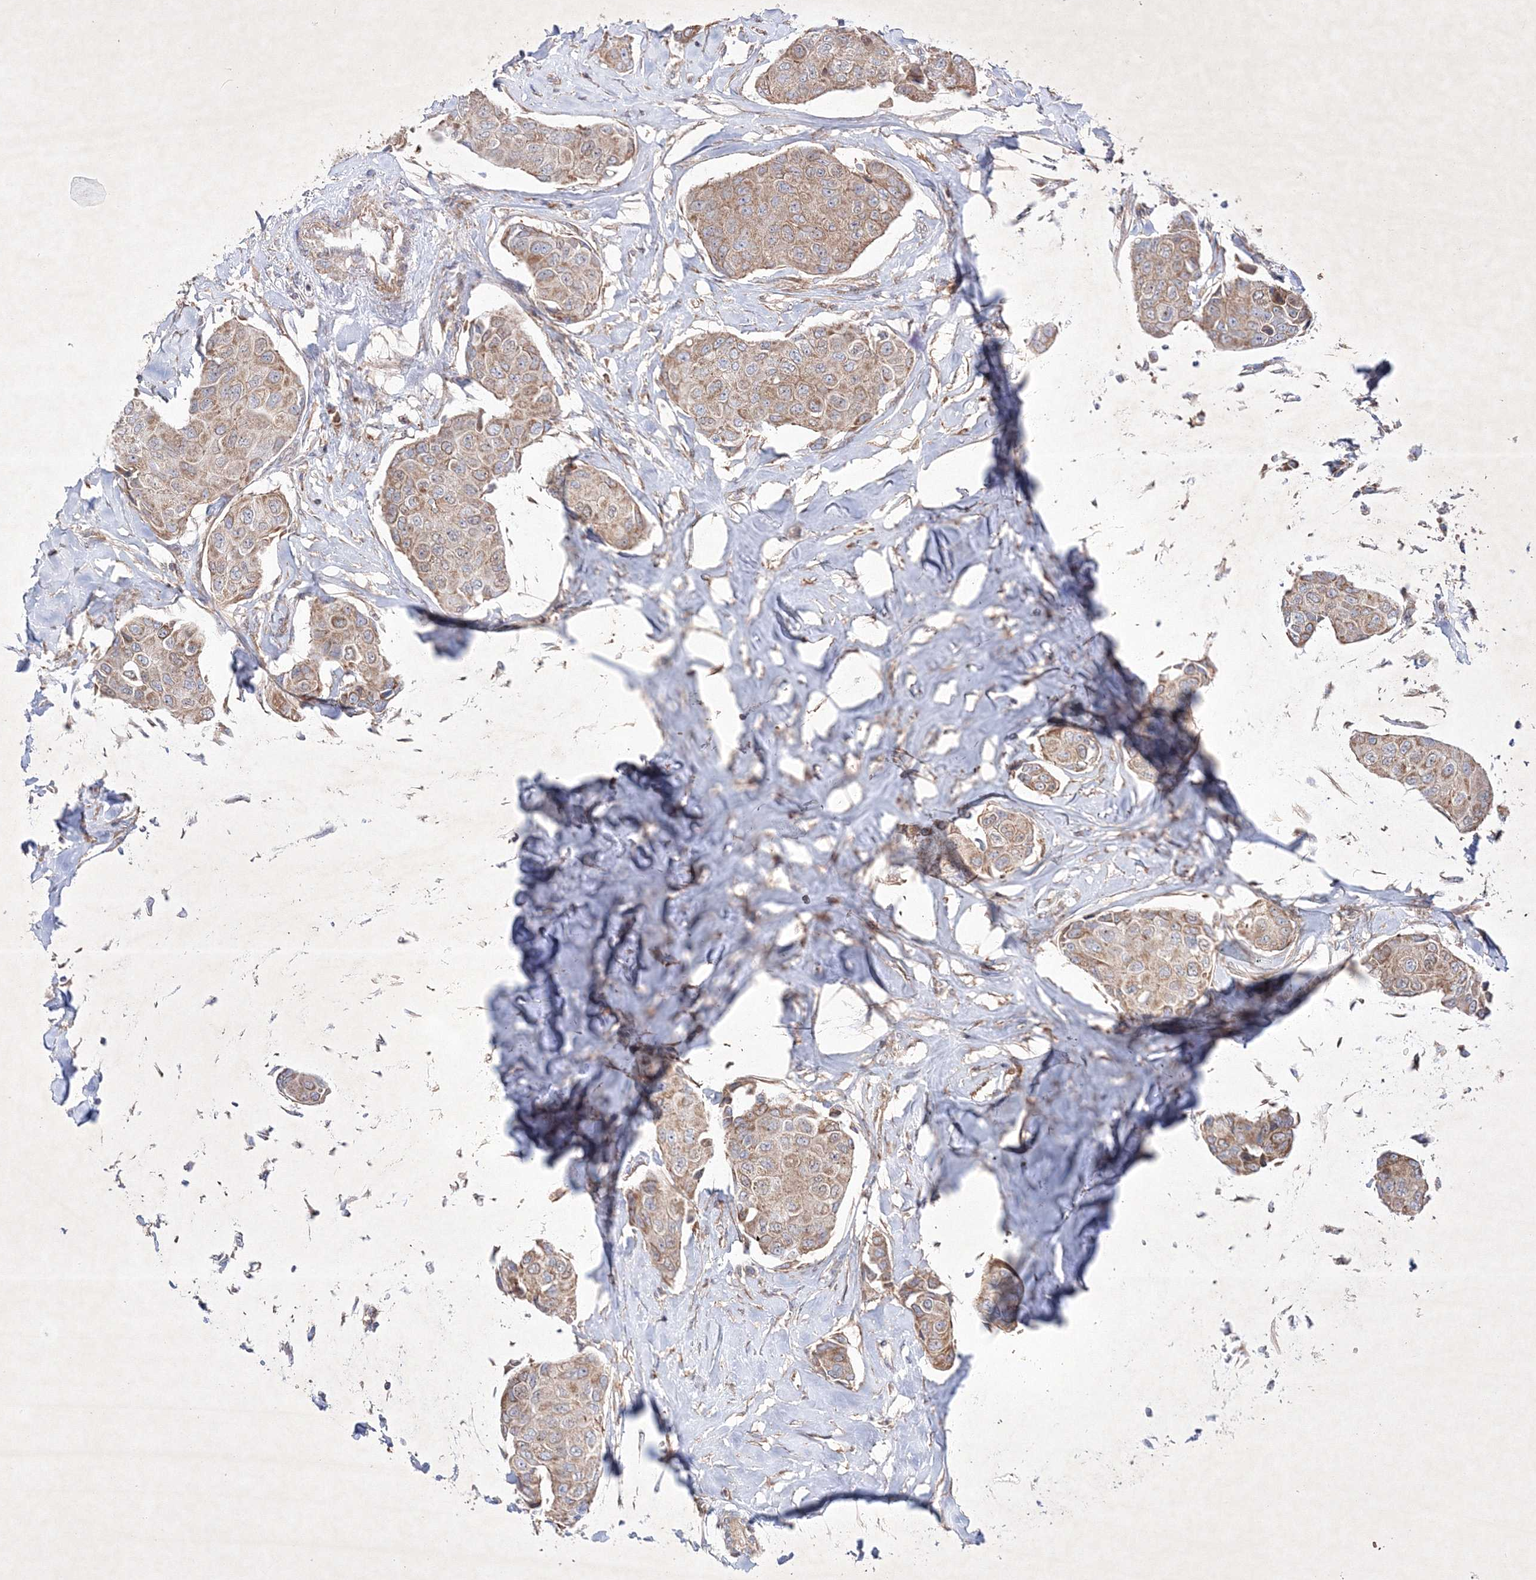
{"staining": {"intensity": "moderate", "quantity": ">75%", "location": "cytoplasmic/membranous"}, "tissue": "breast cancer", "cell_type": "Tumor cells", "image_type": "cancer", "snomed": [{"axis": "morphology", "description": "Duct carcinoma"}, {"axis": "topography", "description": "Breast"}], "caption": "There is medium levels of moderate cytoplasmic/membranous staining in tumor cells of intraductal carcinoma (breast), as demonstrated by immunohistochemical staining (brown color).", "gene": "OPA1", "patient": {"sex": "female", "age": 80}}